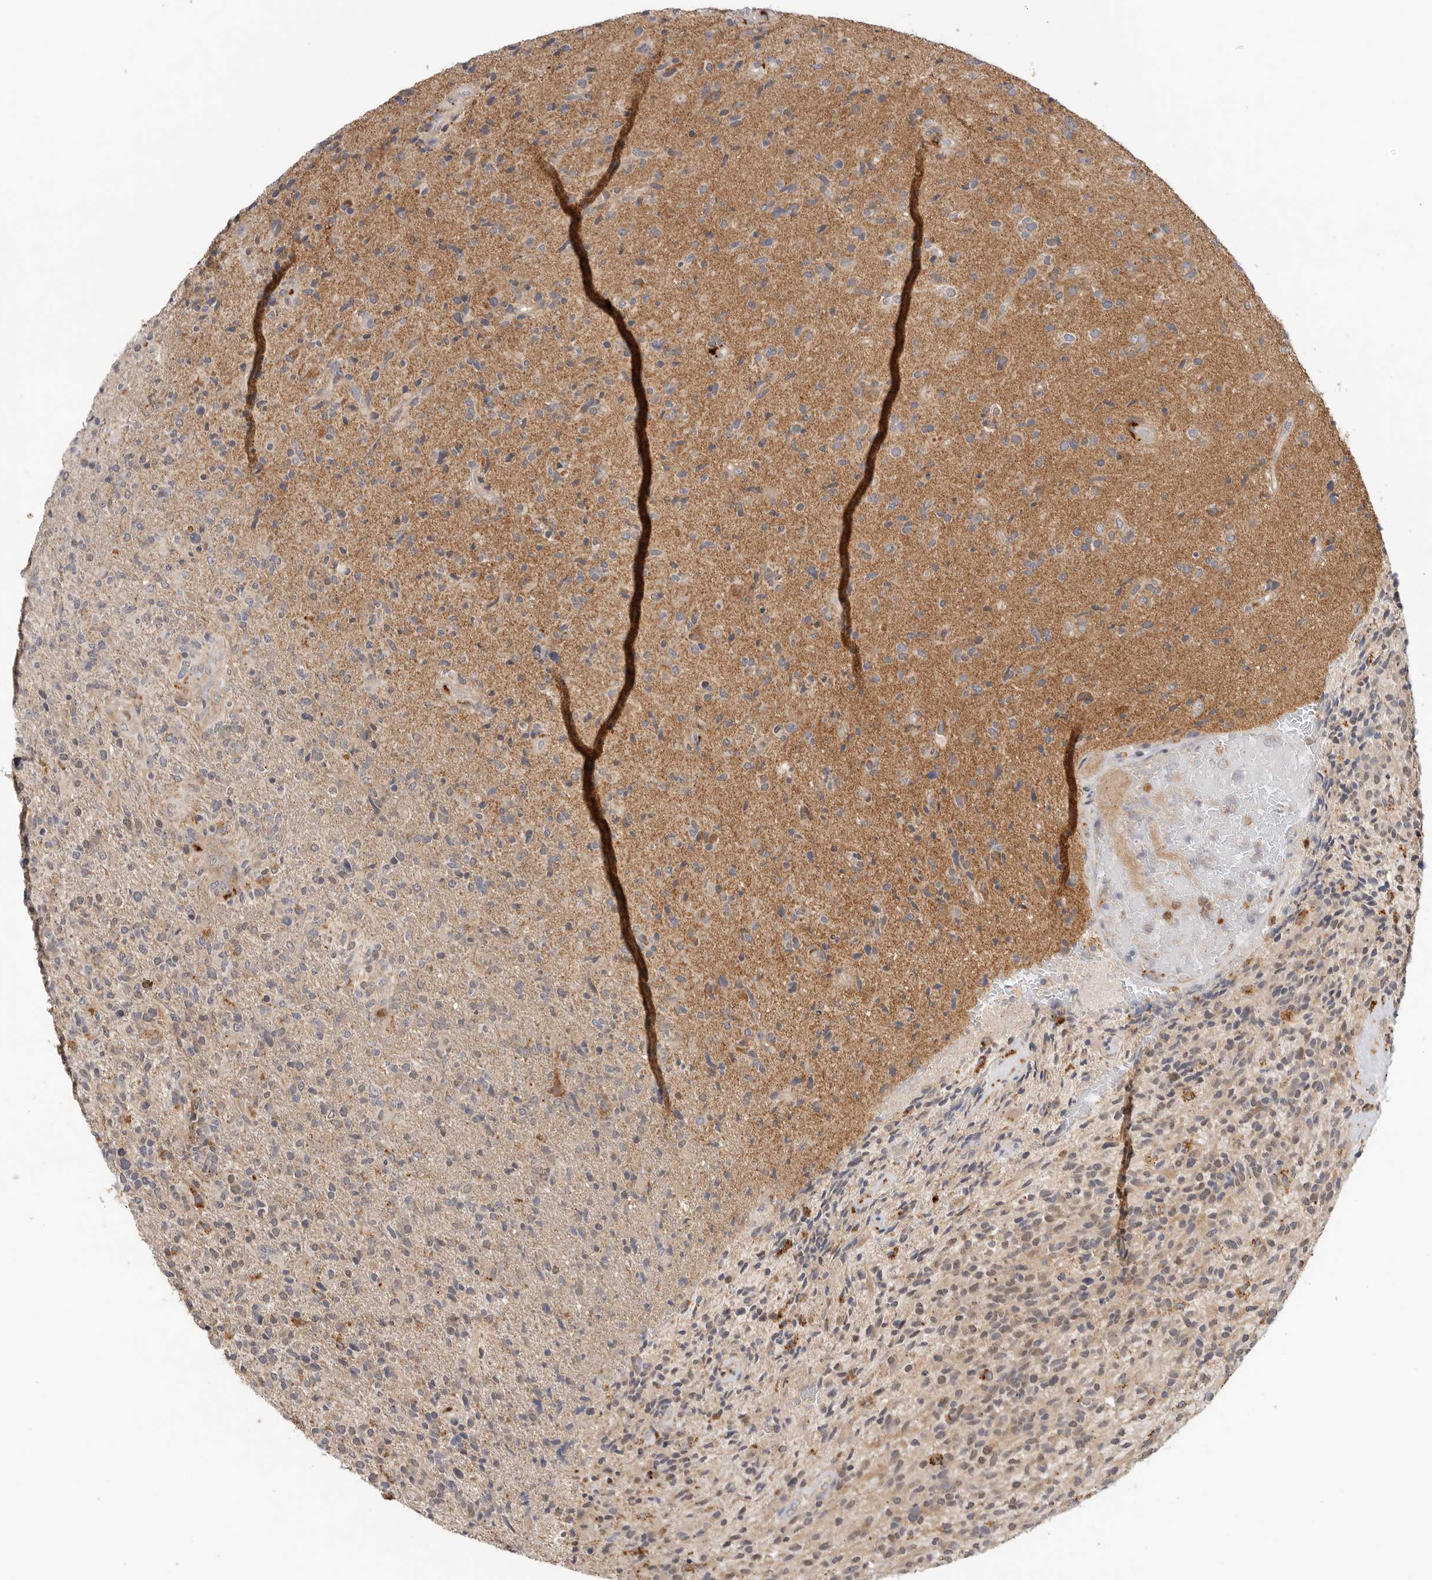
{"staining": {"intensity": "negative", "quantity": "none", "location": "none"}, "tissue": "glioma", "cell_type": "Tumor cells", "image_type": "cancer", "snomed": [{"axis": "morphology", "description": "Glioma, malignant, High grade"}, {"axis": "topography", "description": "Brain"}], "caption": "The histopathology image demonstrates no staining of tumor cells in glioma.", "gene": "GNE", "patient": {"sex": "male", "age": 72}}